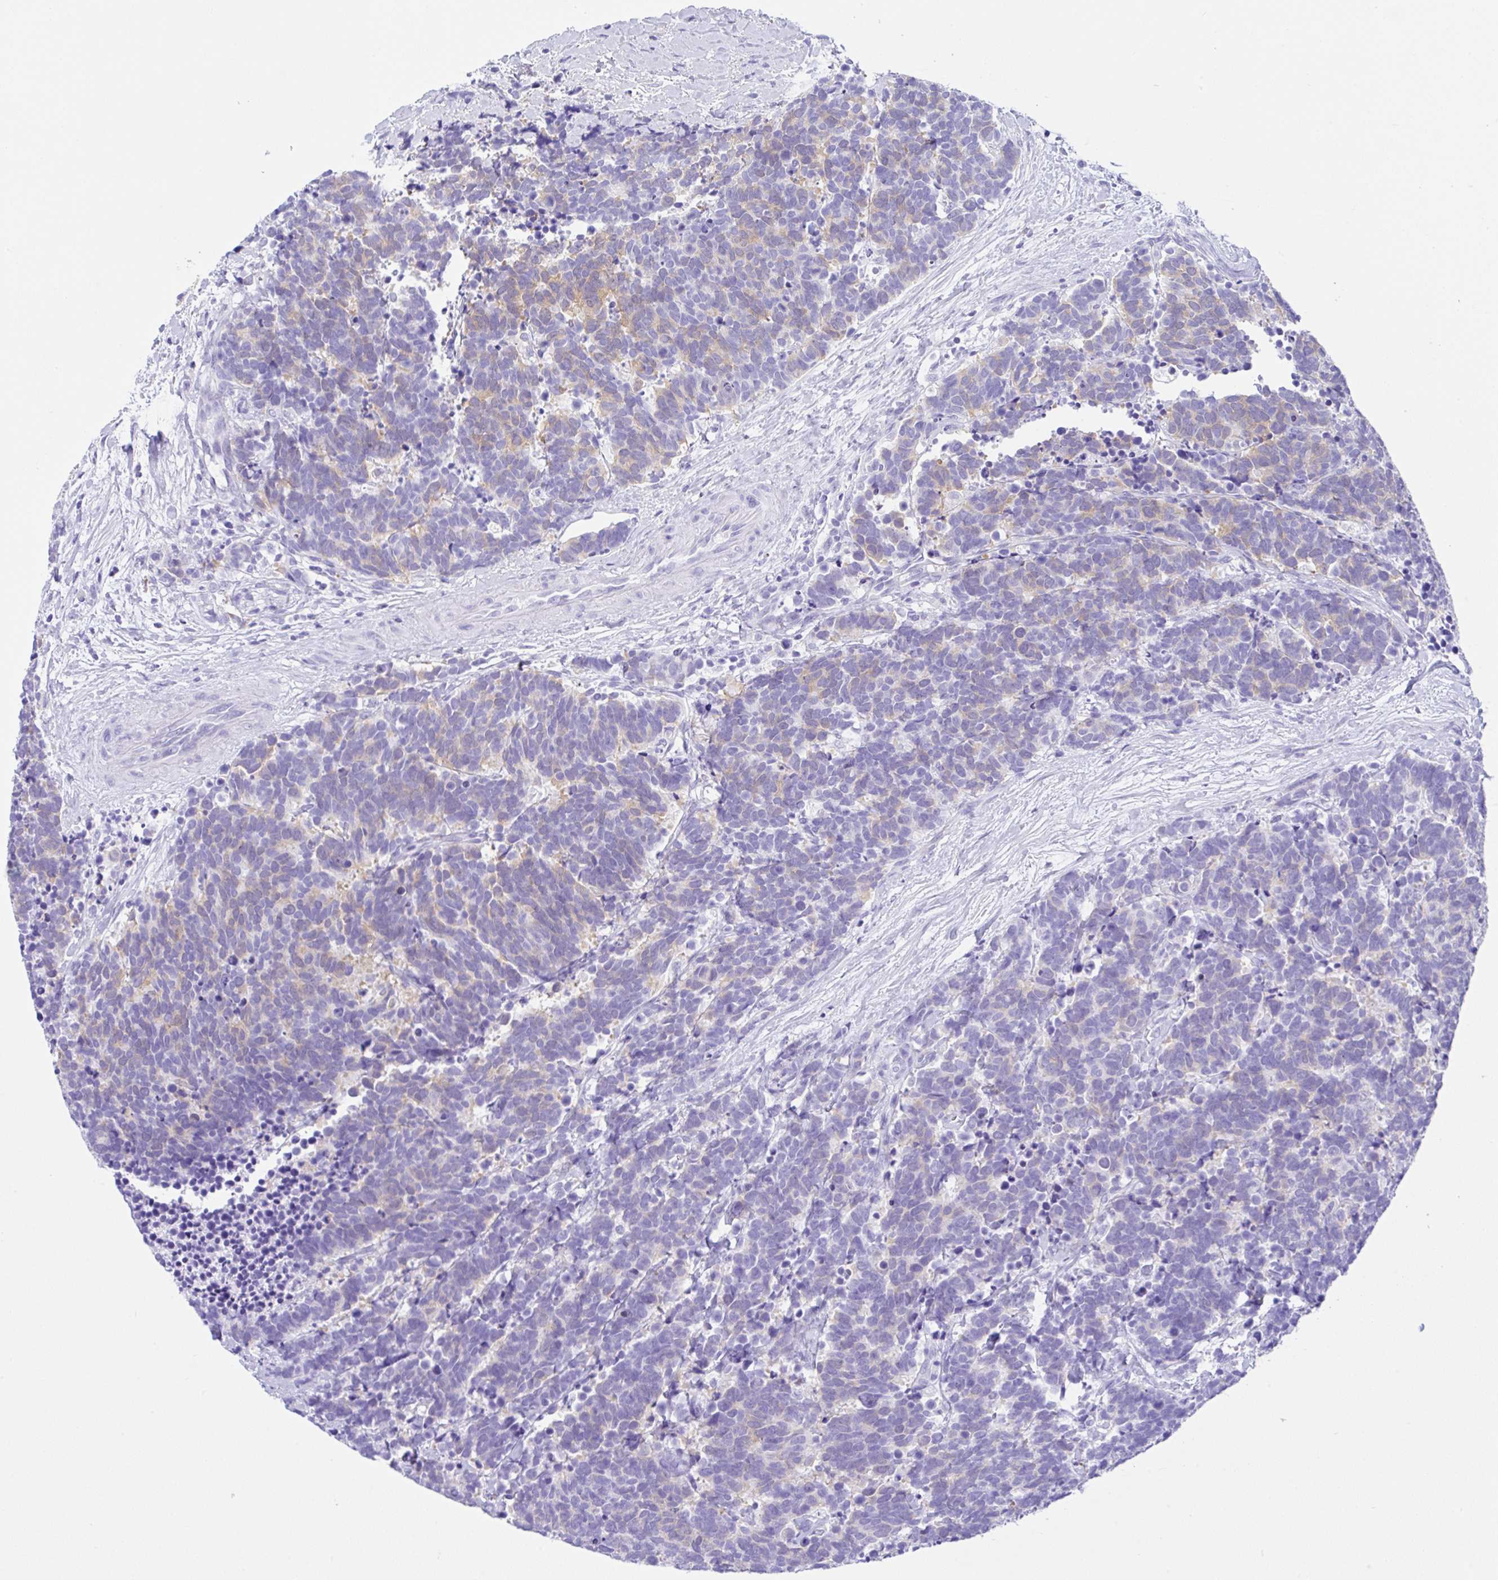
{"staining": {"intensity": "weak", "quantity": "<25%", "location": "cytoplasmic/membranous"}, "tissue": "carcinoid", "cell_type": "Tumor cells", "image_type": "cancer", "snomed": [{"axis": "morphology", "description": "Carcinoma, NOS"}, {"axis": "morphology", "description": "Carcinoid, malignant, NOS"}, {"axis": "topography", "description": "Prostate"}], "caption": "DAB immunohistochemical staining of human carcinoid demonstrates no significant staining in tumor cells. The staining is performed using DAB (3,3'-diaminobenzidine) brown chromogen with nuclei counter-stained in using hematoxylin.", "gene": "RRM2", "patient": {"sex": "male", "age": 57}}